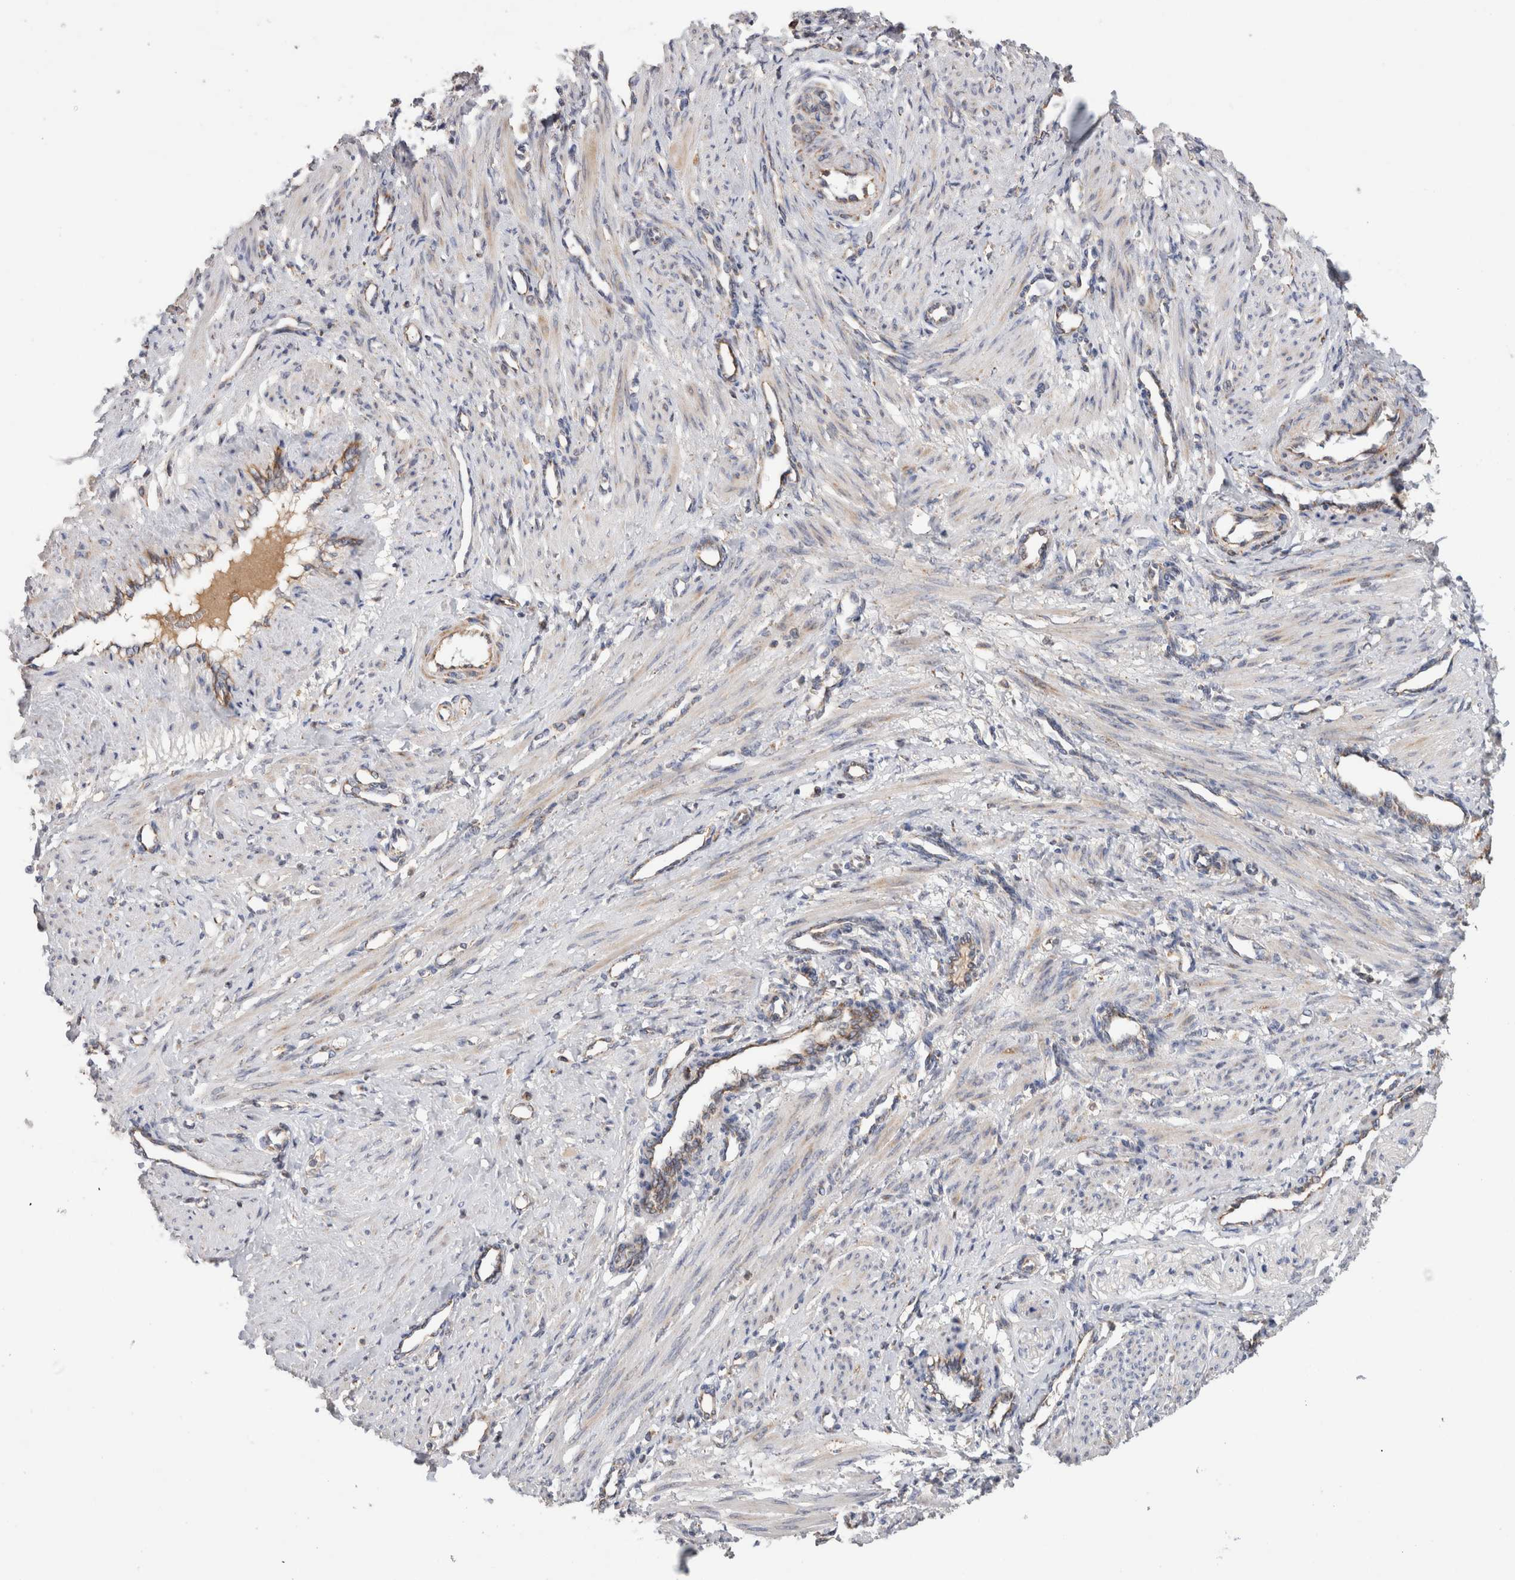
{"staining": {"intensity": "weak", "quantity": "<25%", "location": "cytoplasmic/membranous"}, "tissue": "smooth muscle", "cell_type": "Smooth muscle cells", "image_type": "normal", "snomed": [{"axis": "morphology", "description": "Normal tissue, NOS"}, {"axis": "topography", "description": "Endometrium"}], "caption": "High power microscopy micrograph of an immunohistochemistry photomicrograph of benign smooth muscle, revealing no significant staining in smooth muscle cells. (Stains: DAB immunohistochemistry with hematoxylin counter stain, Microscopy: brightfield microscopy at high magnification).", "gene": "IARS2", "patient": {"sex": "female", "age": 33}}